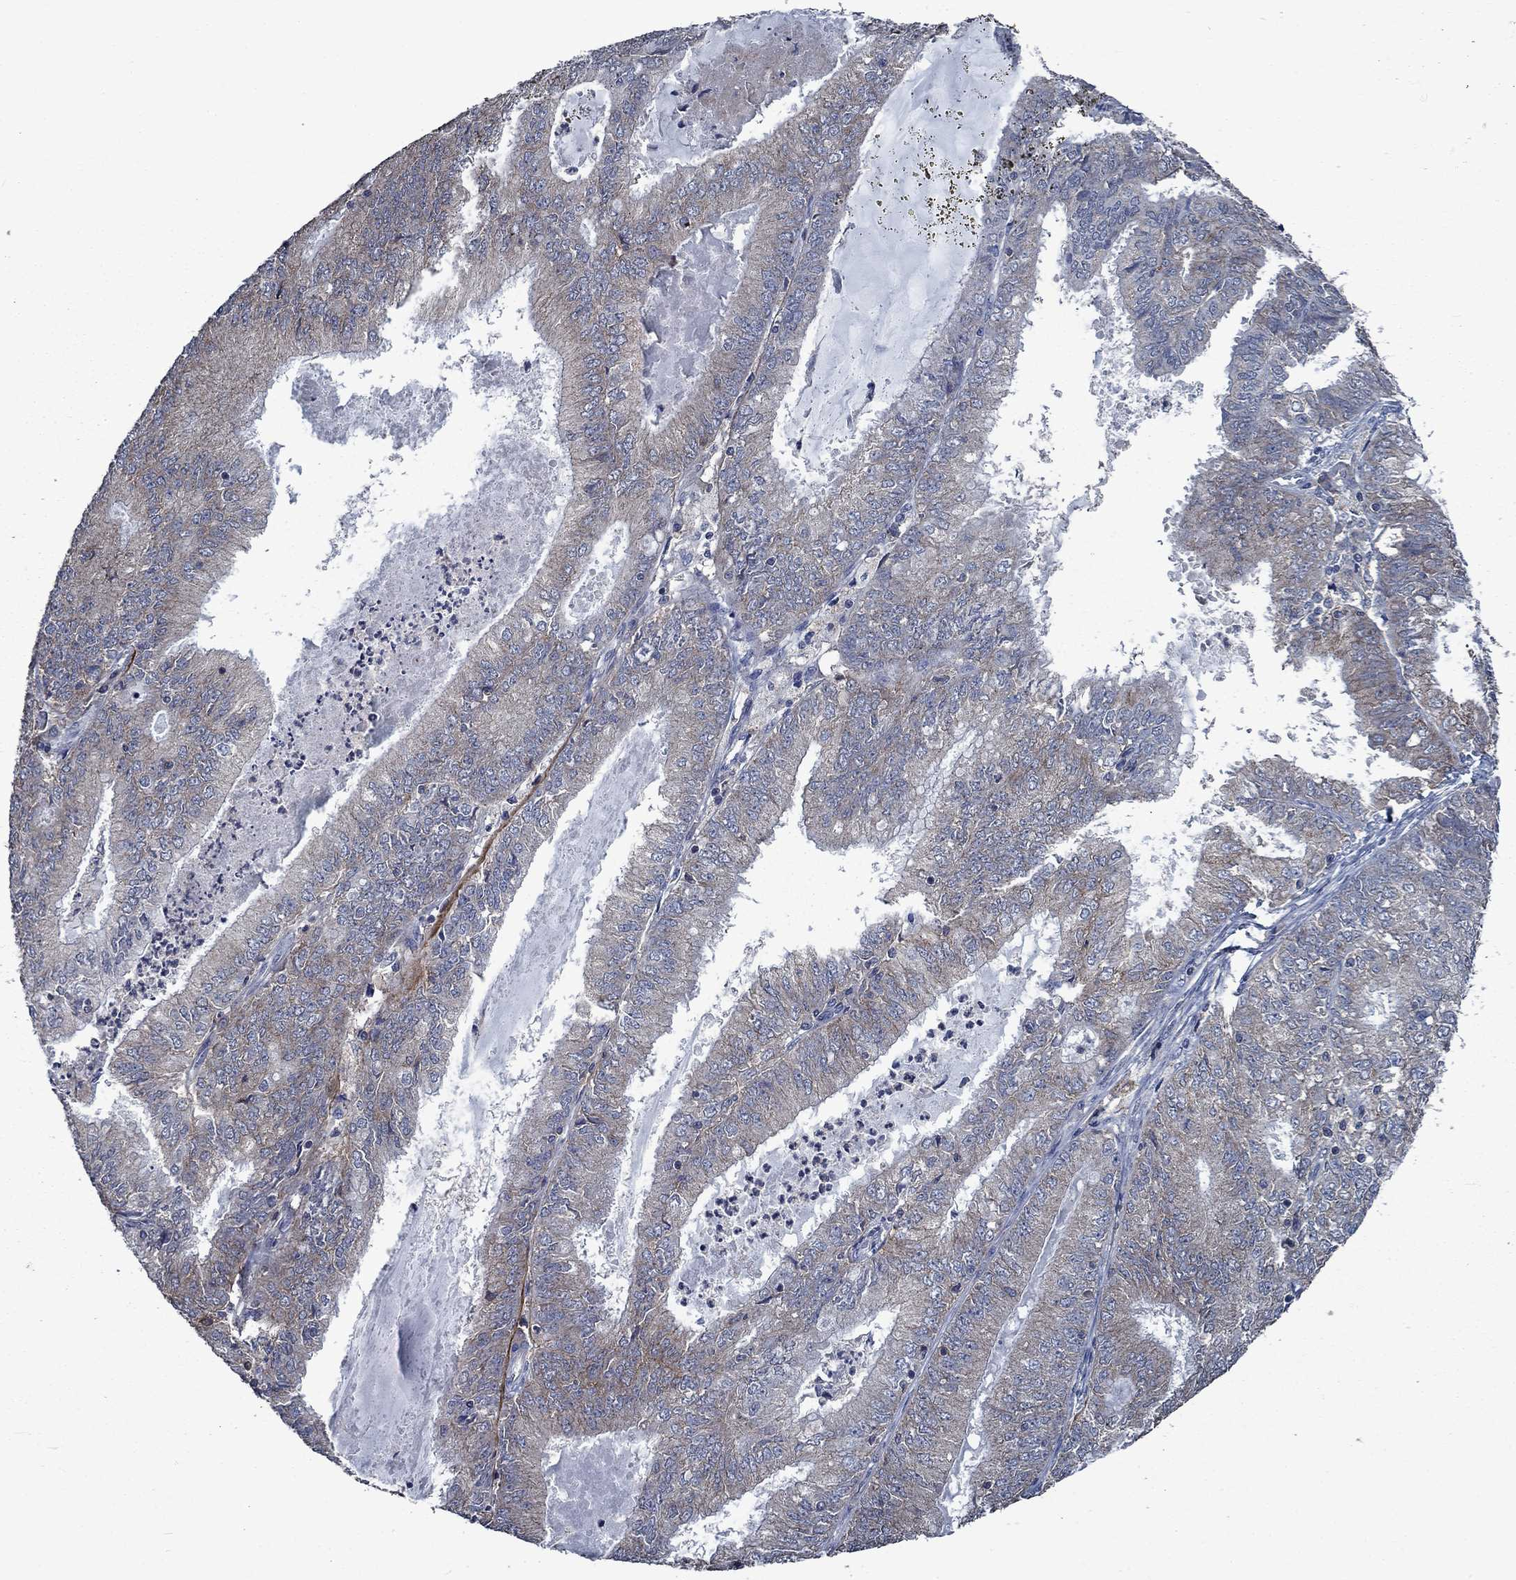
{"staining": {"intensity": "weak", "quantity": "<25%", "location": "cytoplasmic/membranous"}, "tissue": "endometrial cancer", "cell_type": "Tumor cells", "image_type": "cancer", "snomed": [{"axis": "morphology", "description": "Adenocarcinoma, NOS"}, {"axis": "topography", "description": "Endometrium"}], "caption": "Tumor cells show no significant positivity in endometrial cancer.", "gene": "SLC44A1", "patient": {"sex": "female", "age": 57}}